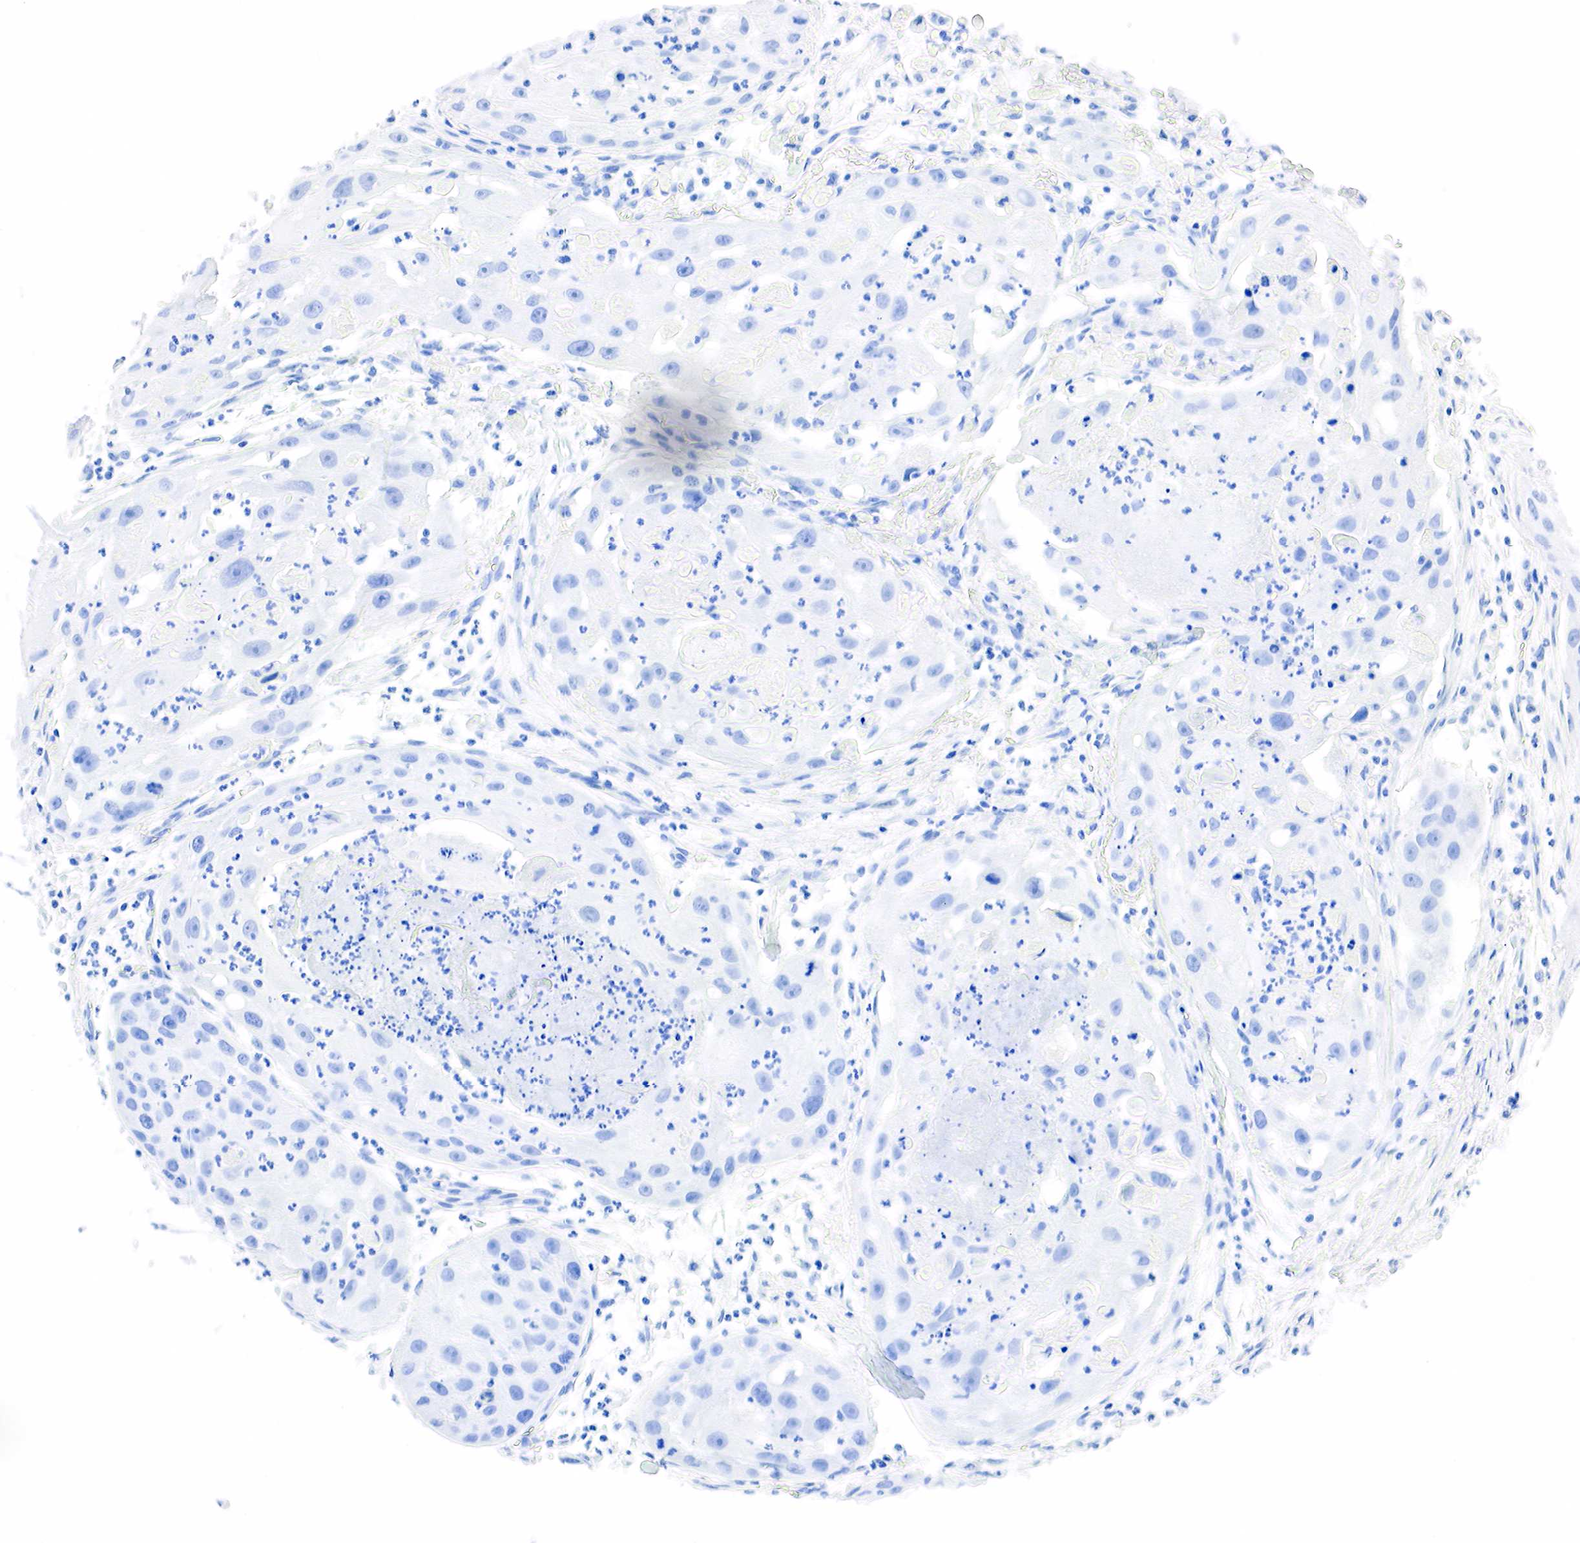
{"staining": {"intensity": "negative", "quantity": "none", "location": "none"}, "tissue": "head and neck cancer", "cell_type": "Tumor cells", "image_type": "cancer", "snomed": [{"axis": "morphology", "description": "Squamous cell carcinoma, NOS"}, {"axis": "topography", "description": "Head-Neck"}], "caption": "A photomicrograph of human head and neck cancer (squamous cell carcinoma) is negative for staining in tumor cells.", "gene": "PTH", "patient": {"sex": "male", "age": 64}}